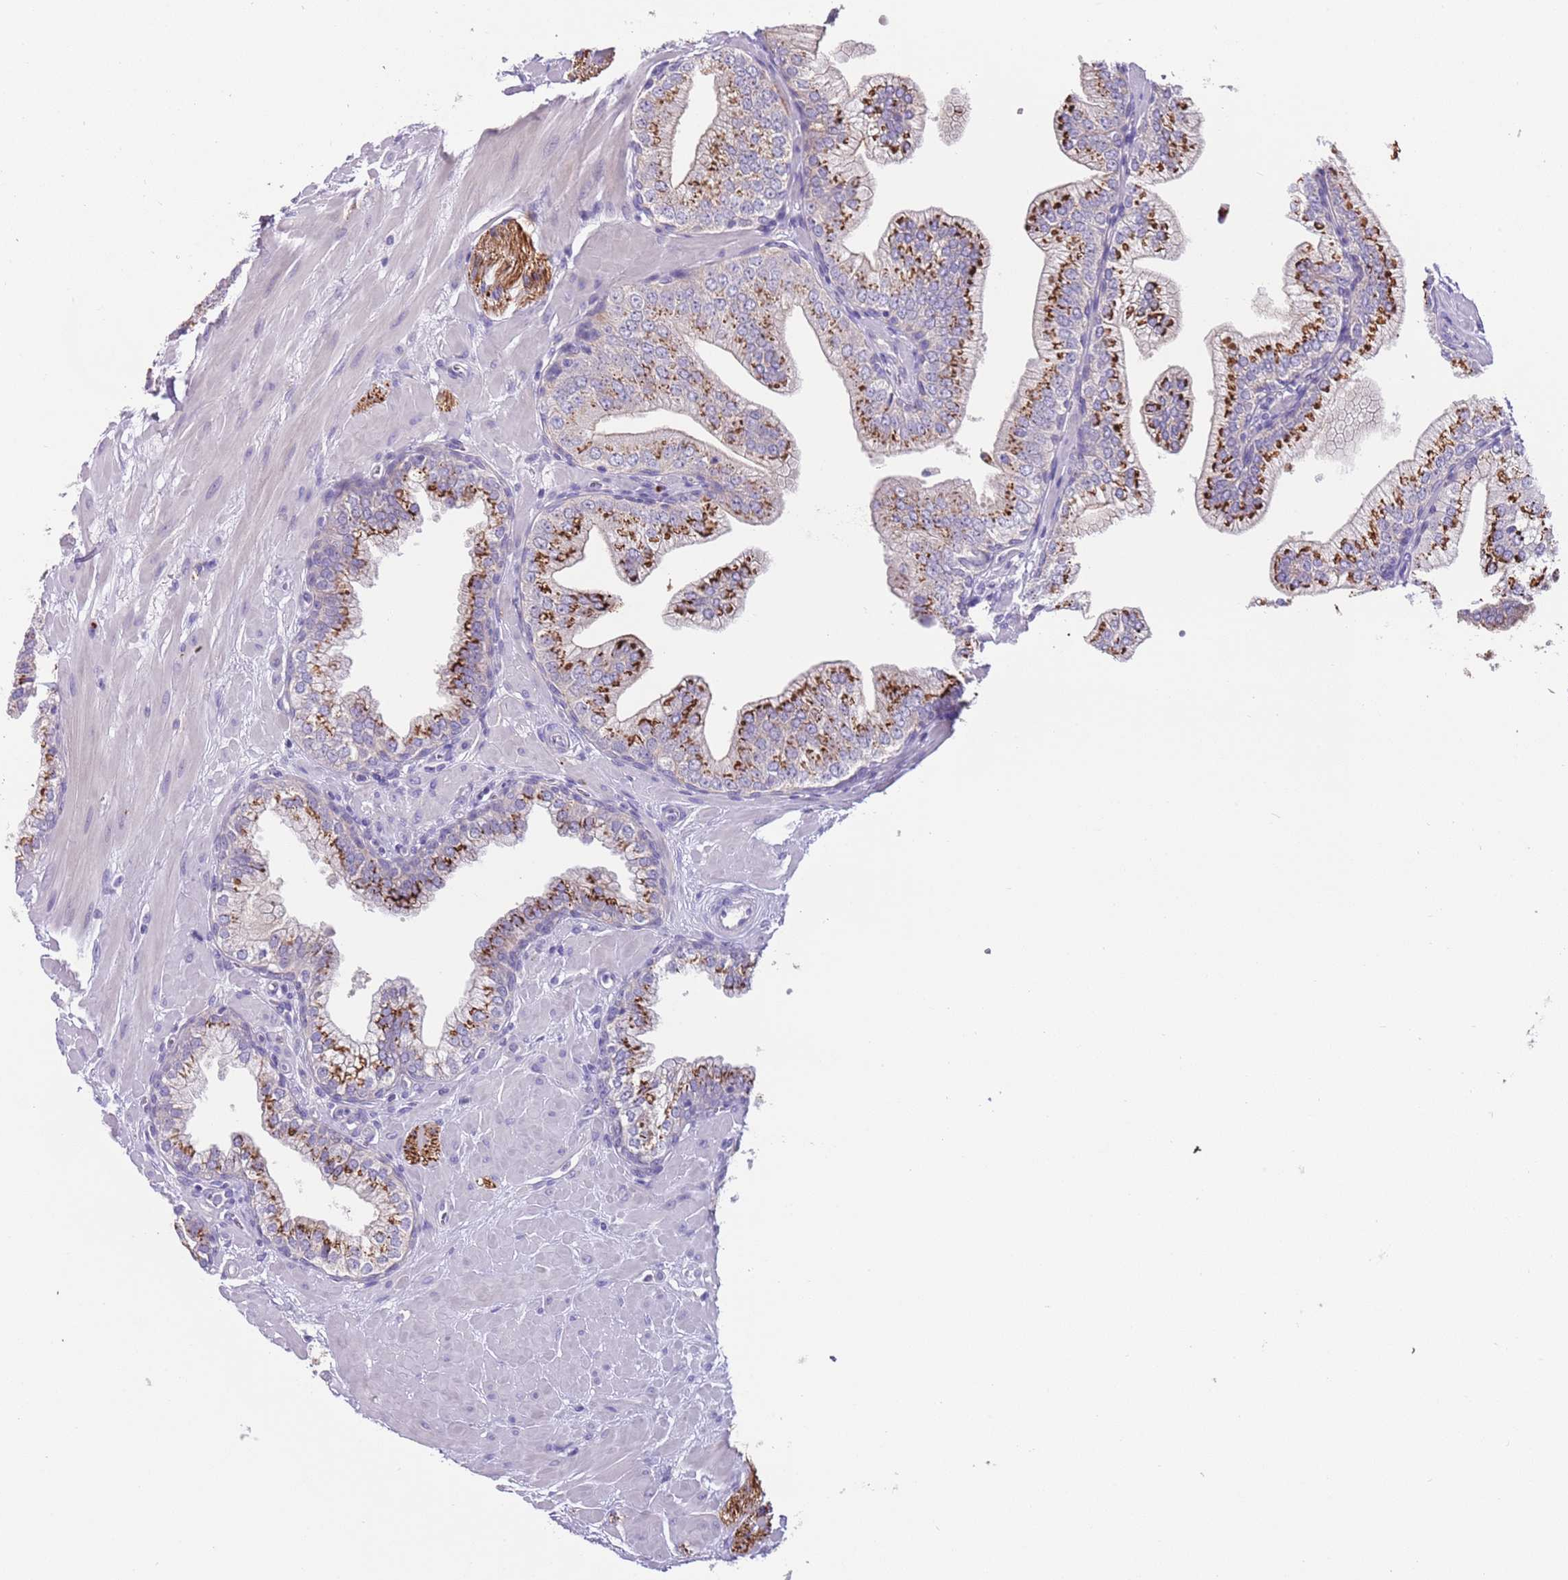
{"staining": {"intensity": "strong", "quantity": "25%-75%", "location": "cytoplasmic/membranous"}, "tissue": "prostate", "cell_type": "Glandular cells", "image_type": "normal", "snomed": [{"axis": "morphology", "description": "Normal tissue, NOS"}, {"axis": "topography", "description": "Prostate"}], "caption": "Glandular cells reveal high levels of strong cytoplasmic/membranous expression in approximately 25%-75% of cells in unremarkable human prostate.", "gene": "C2CD3", "patient": {"sex": "male", "age": 60}}